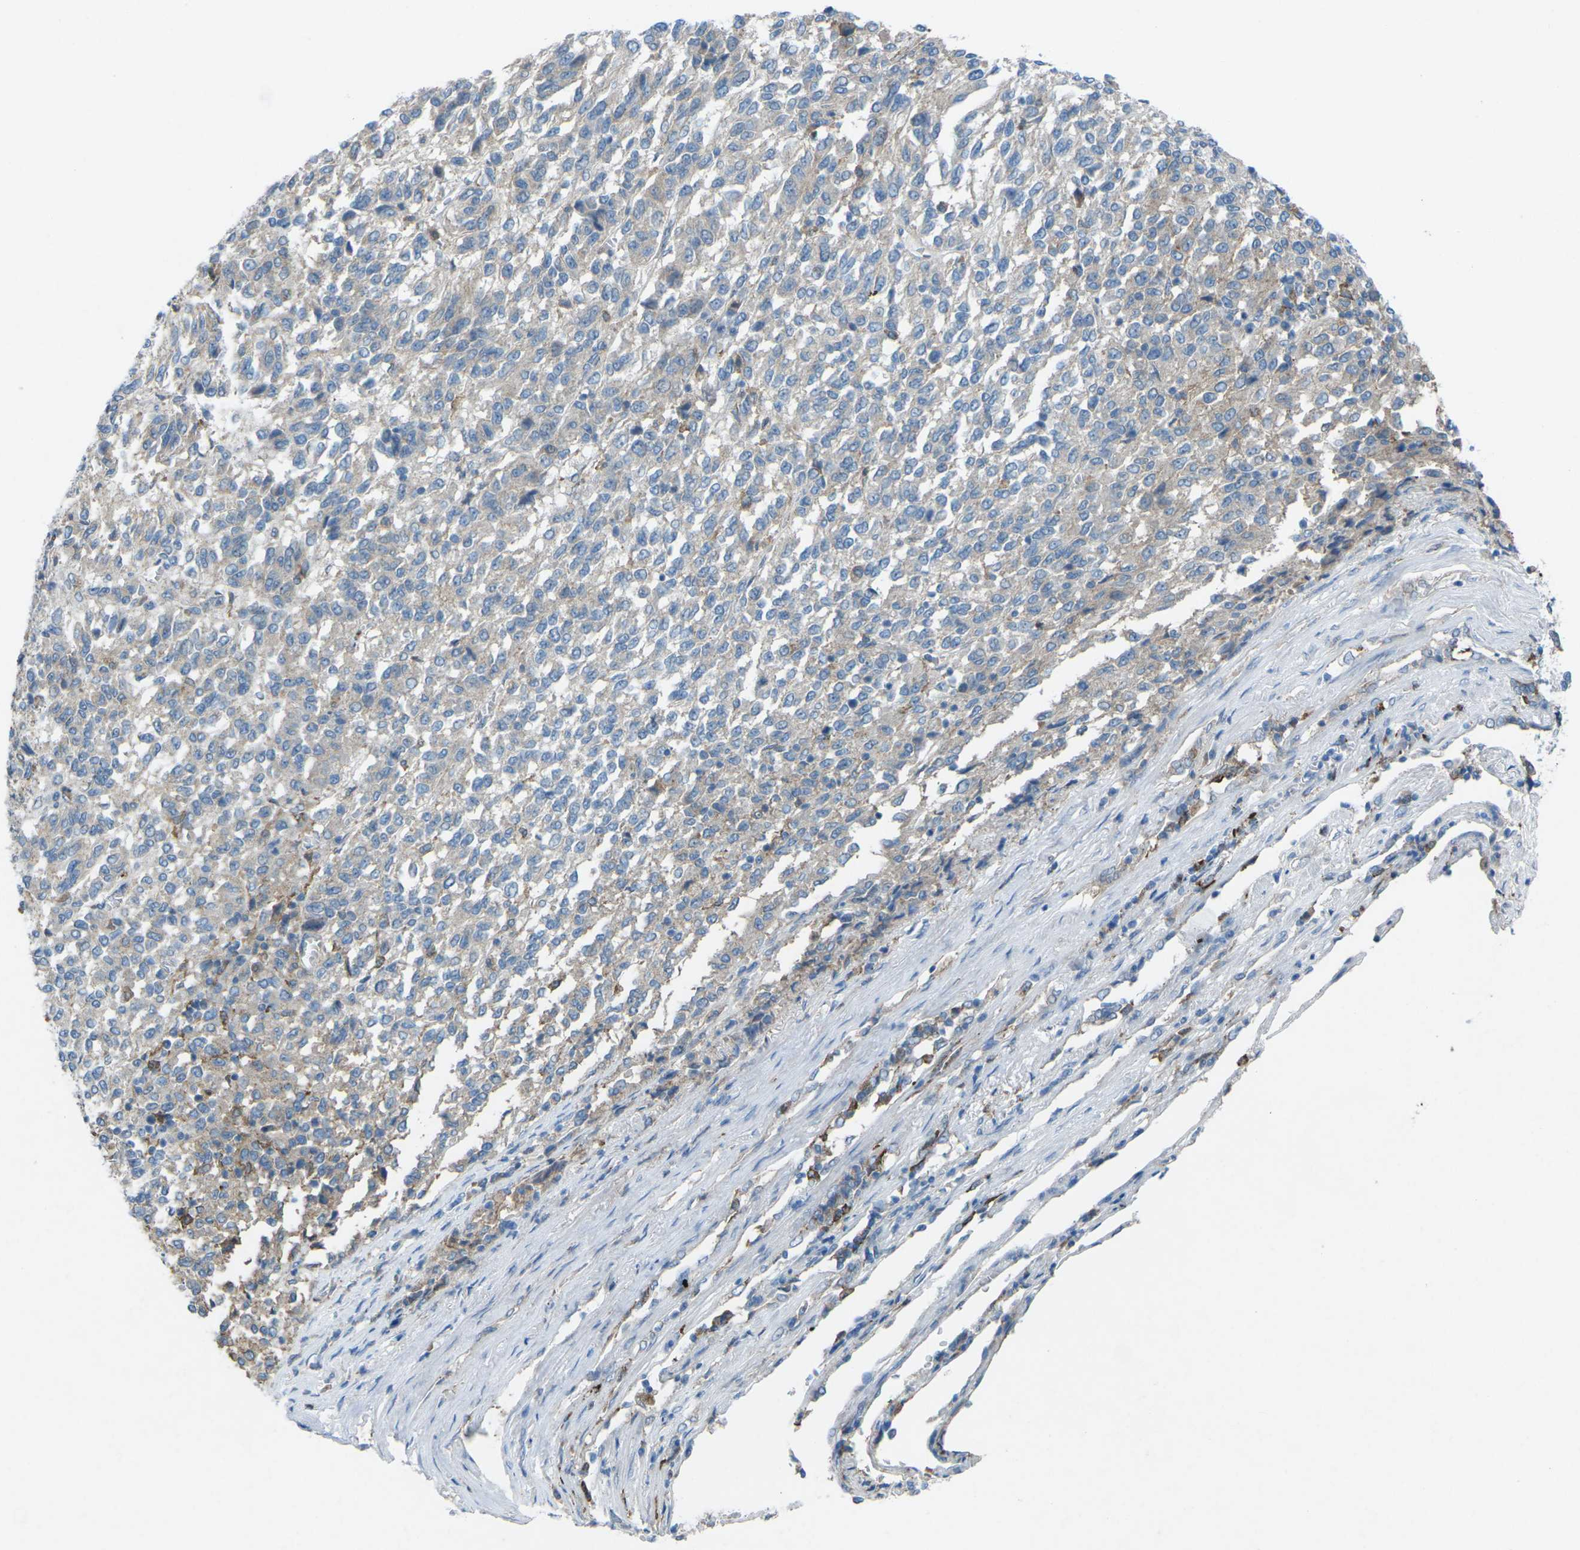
{"staining": {"intensity": "weak", "quantity": "<25%", "location": "cytoplasmic/membranous"}, "tissue": "melanoma", "cell_type": "Tumor cells", "image_type": "cancer", "snomed": [{"axis": "morphology", "description": "Malignant melanoma, Metastatic site"}, {"axis": "topography", "description": "Lung"}], "caption": "Immunohistochemical staining of human melanoma displays no significant positivity in tumor cells.", "gene": "STK11", "patient": {"sex": "male", "age": 64}}